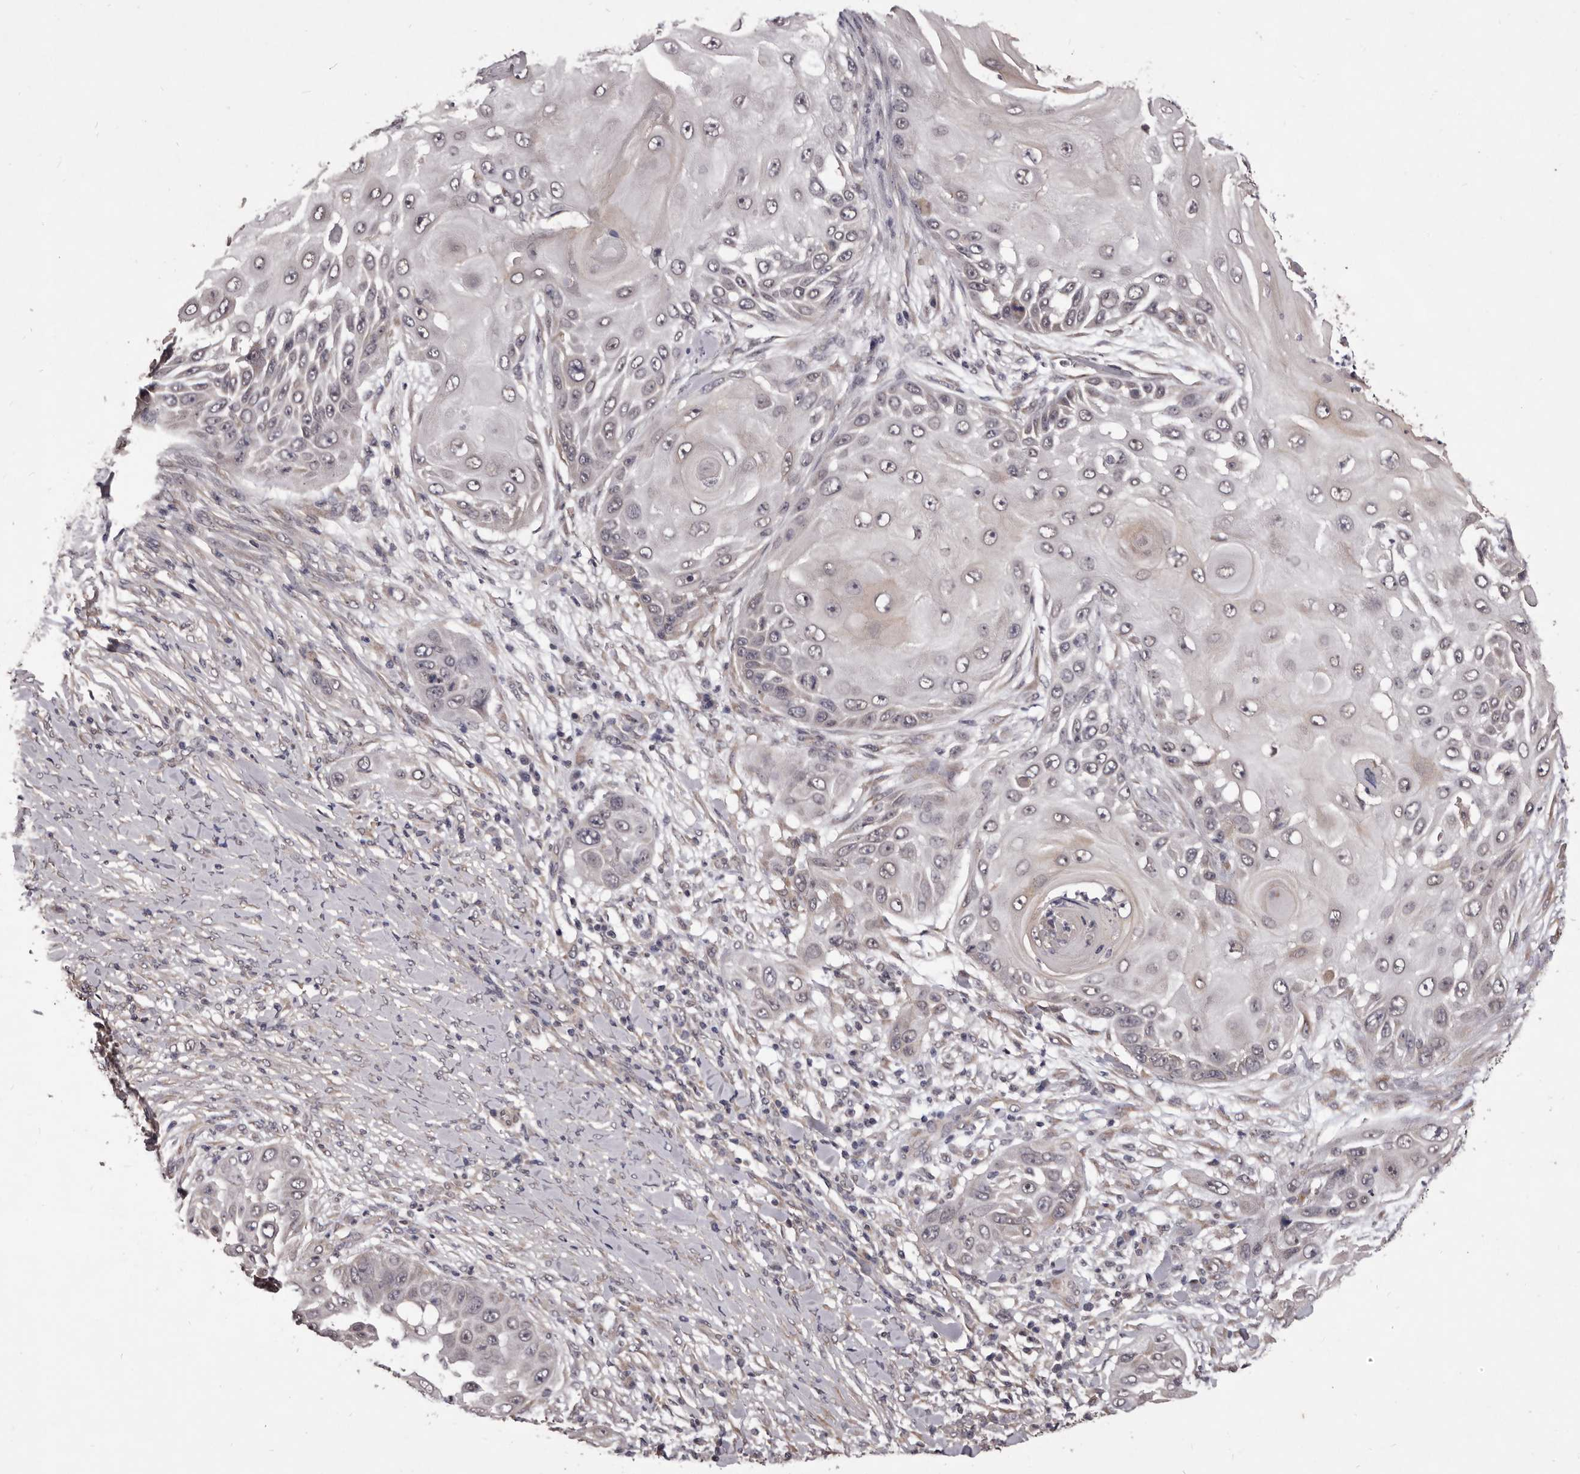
{"staining": {"intensity": "negative", "quantity": "none", "location": "none"}, "tissue": "skin cancer", "cell_type": "Tumor cells", "image_type": "cancer", "snomed": [{"axis": "morphology", "description": "Squamous cell carcinoma, NOS"}, {"axis": "topography", "description": "Skin"}], "caption": "A histopathology image of squamous cell carcinoma (skin) stained for a protein reveals no brown staining in tumor cells. (Brightfield microscopy of DAB (3,3'-diaminobenzidine) immunohistochemistry (IHC) at high magnification).", "gene": "CELF3", "patient": {"sex": "female", "age": 44}}